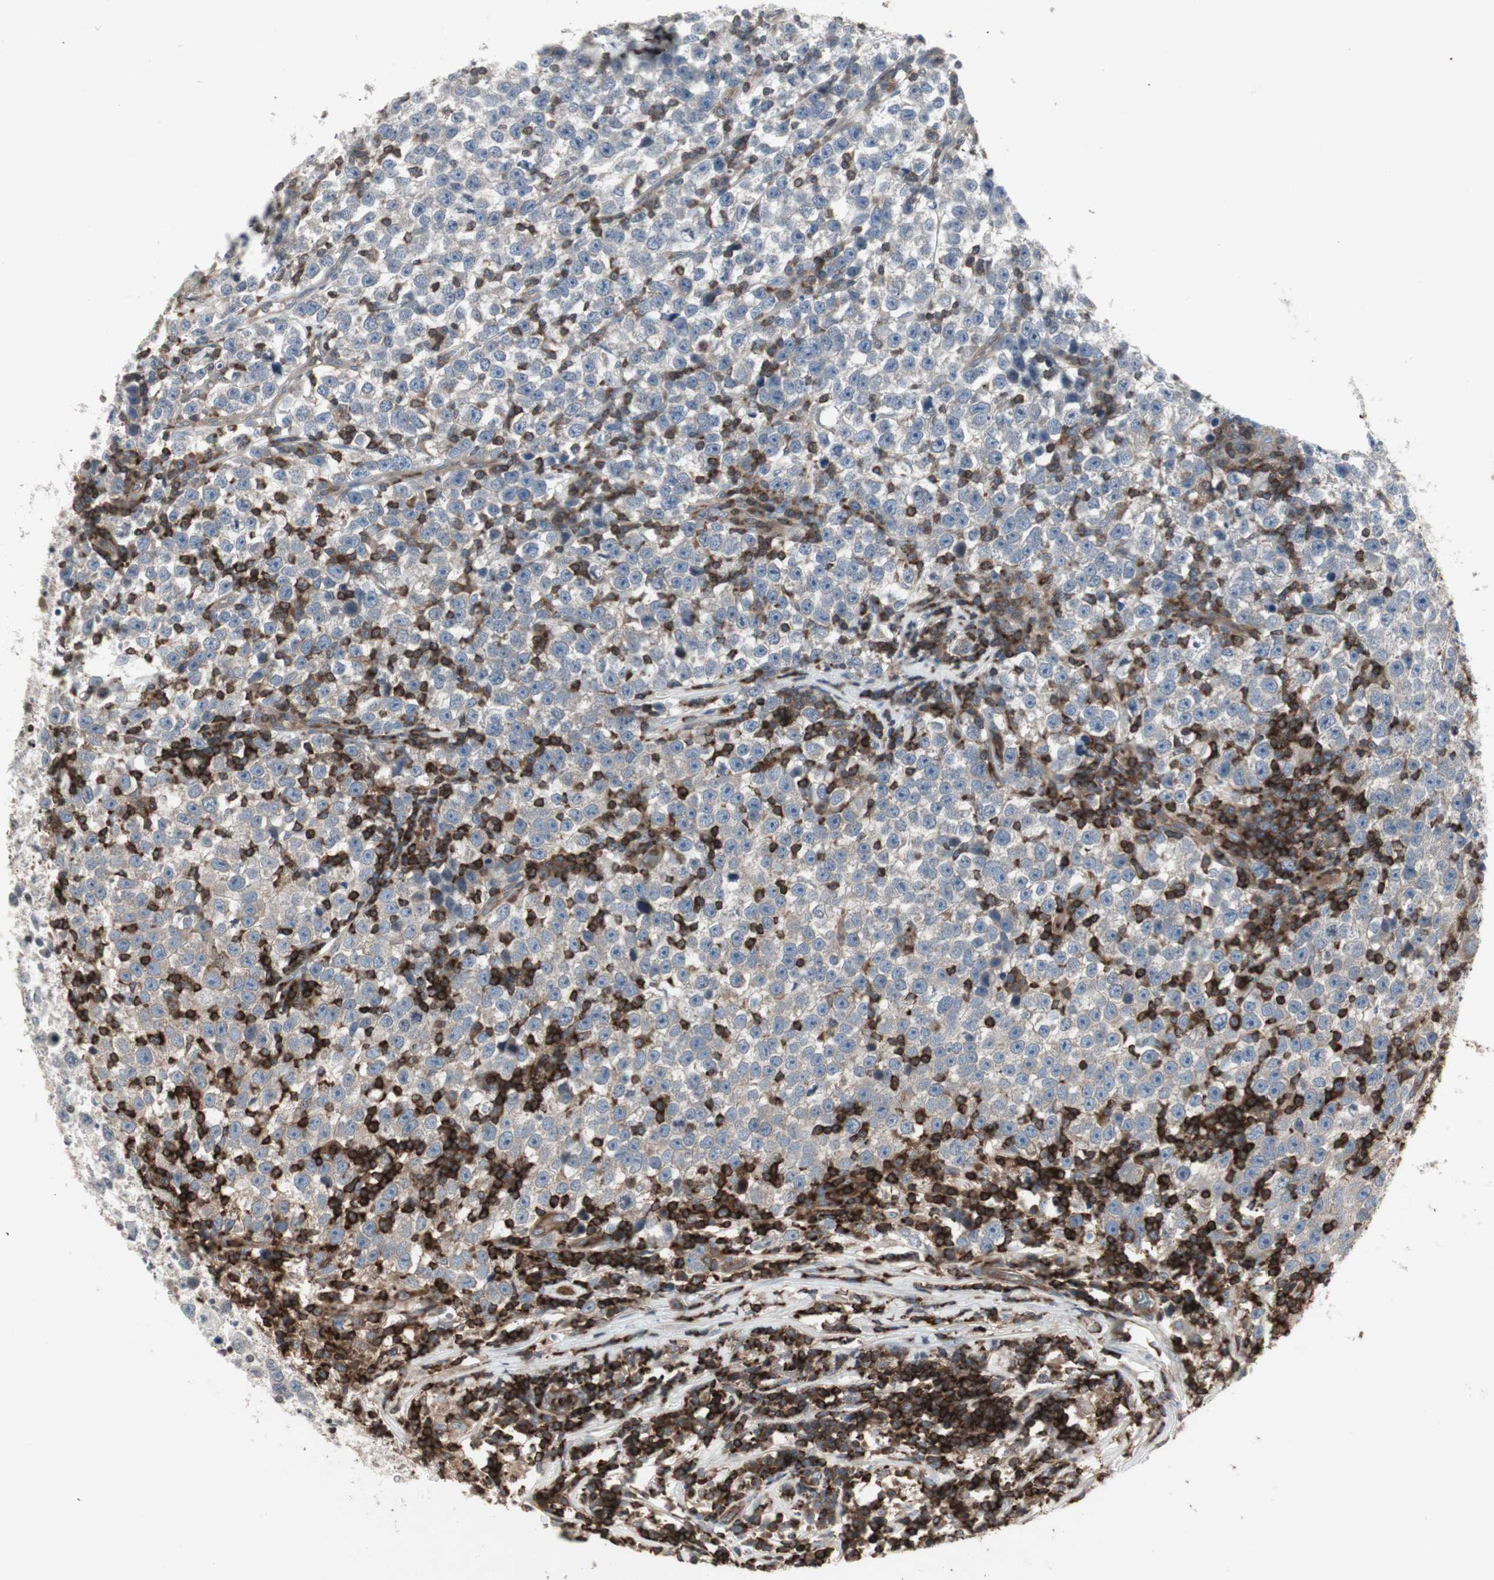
{"staining": {"intensity": "weak", "quantity": "25%-75%", "location": "cytoplasmic/membranous"}, "tissue": "testis cancer", "cell_type": "Tumor cells", "image_type": "cancer", "snomed": [{"axis": "morphology", "description": "Seminoma, NOS"}, {"axis": "topography", "description": "Testis"}], "caption": "Seminoma (testis) stained for a protein shows weak cytoplasmic/membranous positivity in tumor cells. (DAB IHC with brightfield microscopy, high magnification).", "gene": "ARHGEF1", "patient": {"sex": "male", "age": 43}}